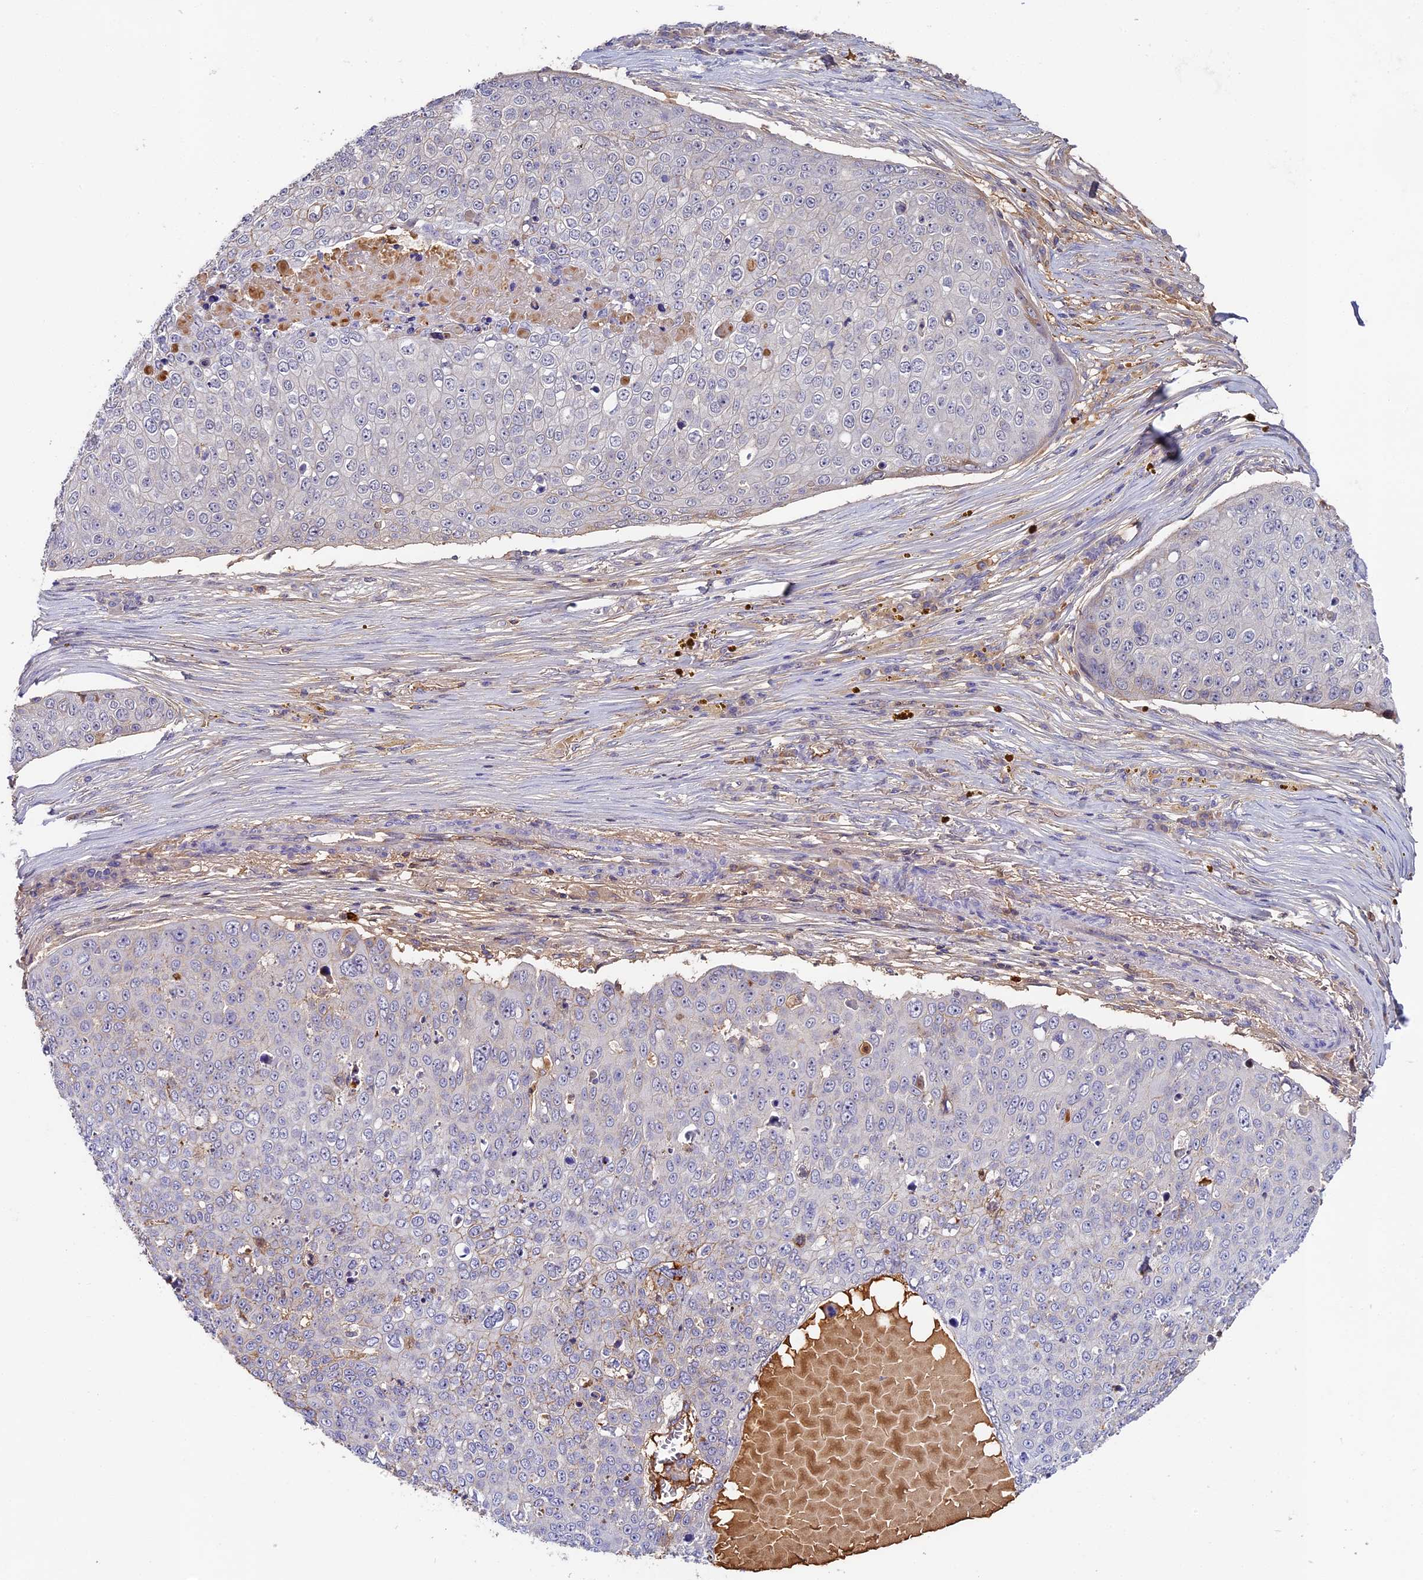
{"staining": {"intensity": "negative", "quantity": "none", "location": "none"}, "tissue": "skin cancer", "cell_type": "Tumor cells", "image_type": "cancer", "snomed": [{"axis": "morphology", "description": "Squamous cell carcinoma, NOS"}, {"axis": "topography", "description": "Skin"}], "caption": "Micrograph shows no significant protein positivity in tumor cells of skin cancer.", "gene": "ADGRD1", "patient": {"sex": "male", "age": 71}}